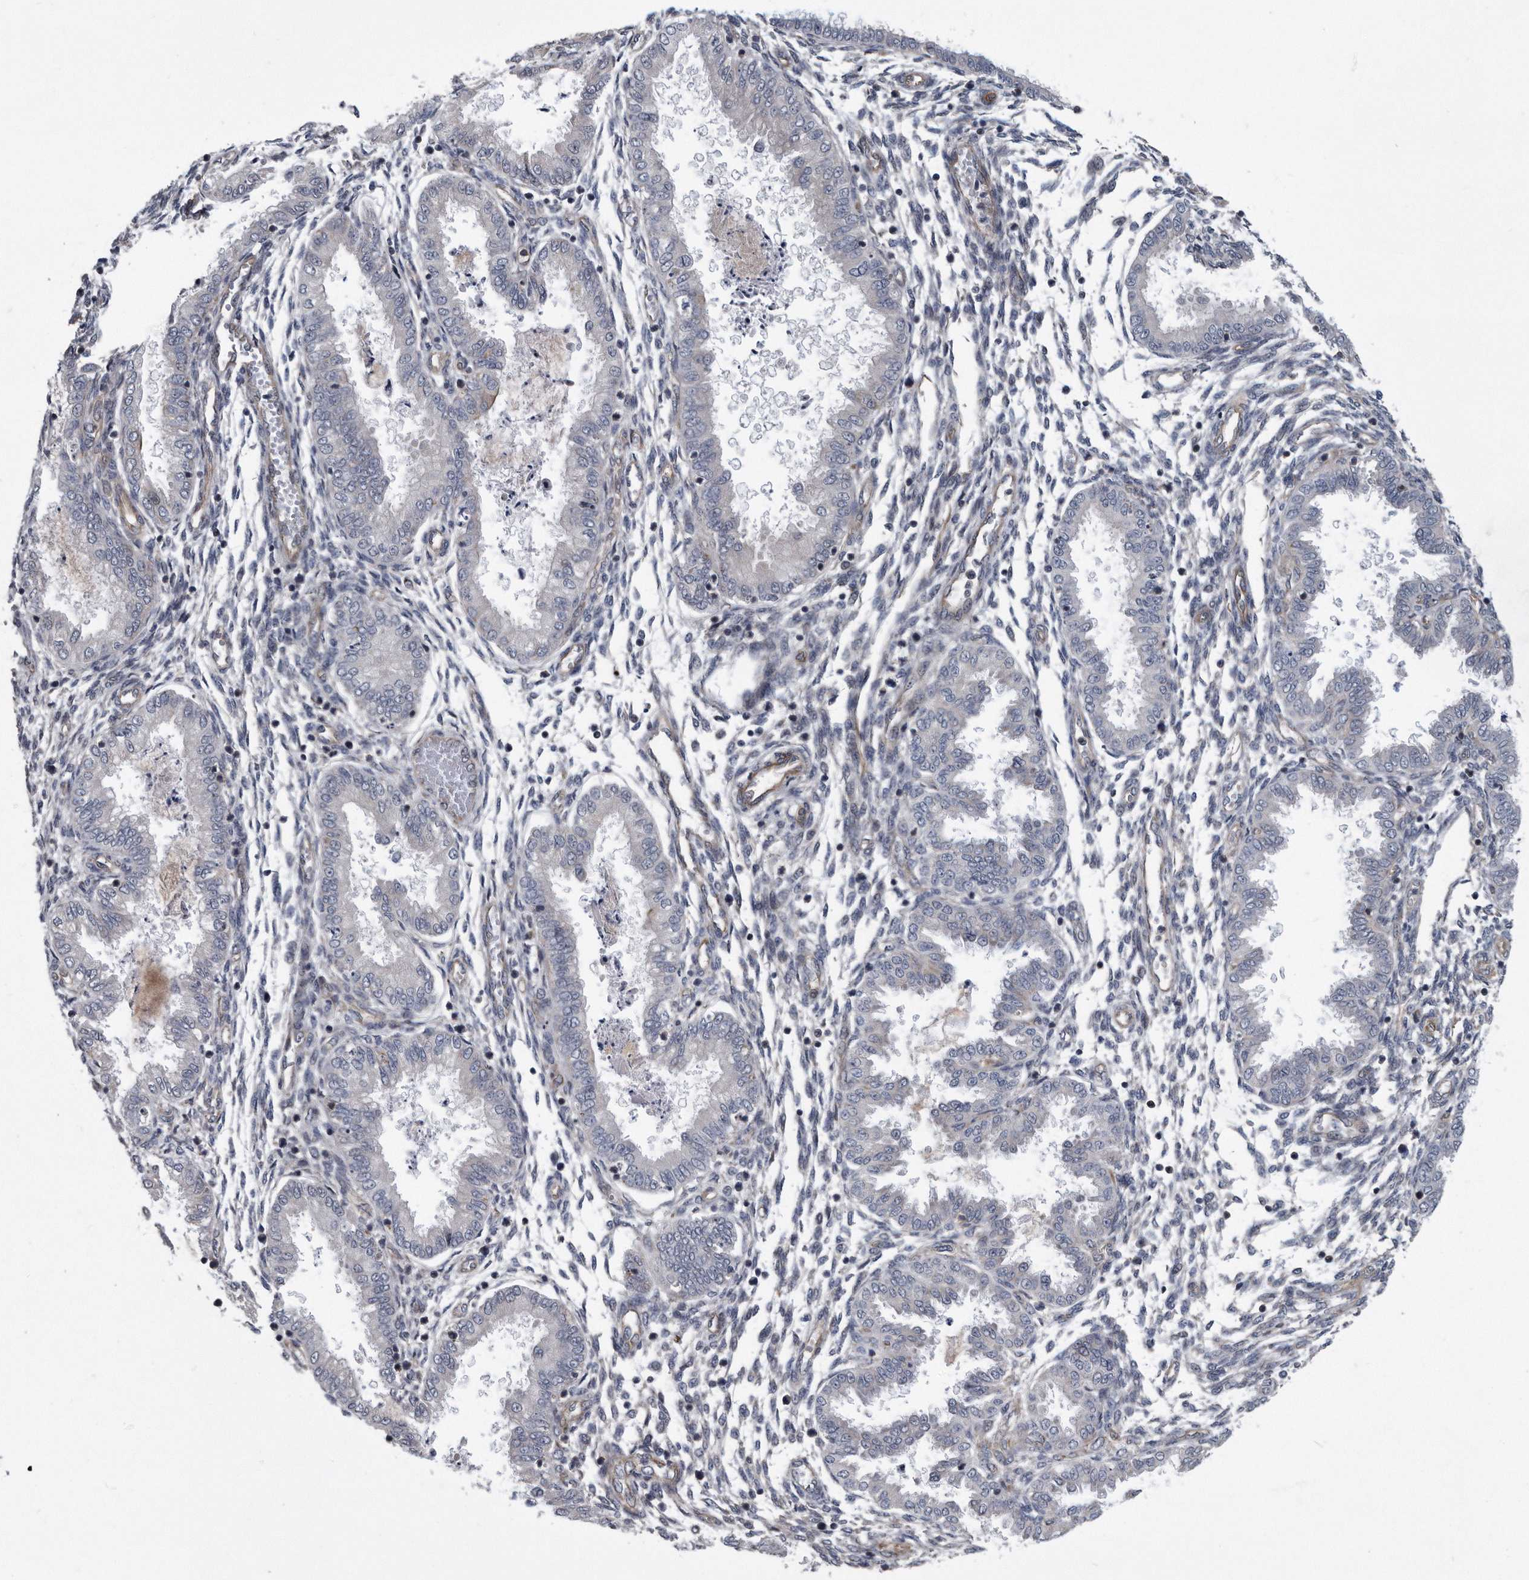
{"staining": {"intensity": "negative", "quantity": "none", "location": "none"}, "tissue": "endometrium", "cell_type": "Cells in endometrial stroma", "image_type": "normal", "snomed": [{"axis": "morphology", "description": "Normal tissue, NOS"}, {"axis": "topography", "description": "Endometrium"}], "caption": "The immunohistochemistry photomicrograph has no significant positivity in cells in endometrial stroma of endometrium.", "gene": "ARMCX1", "patient": {"sex": "female", "age": 33}}